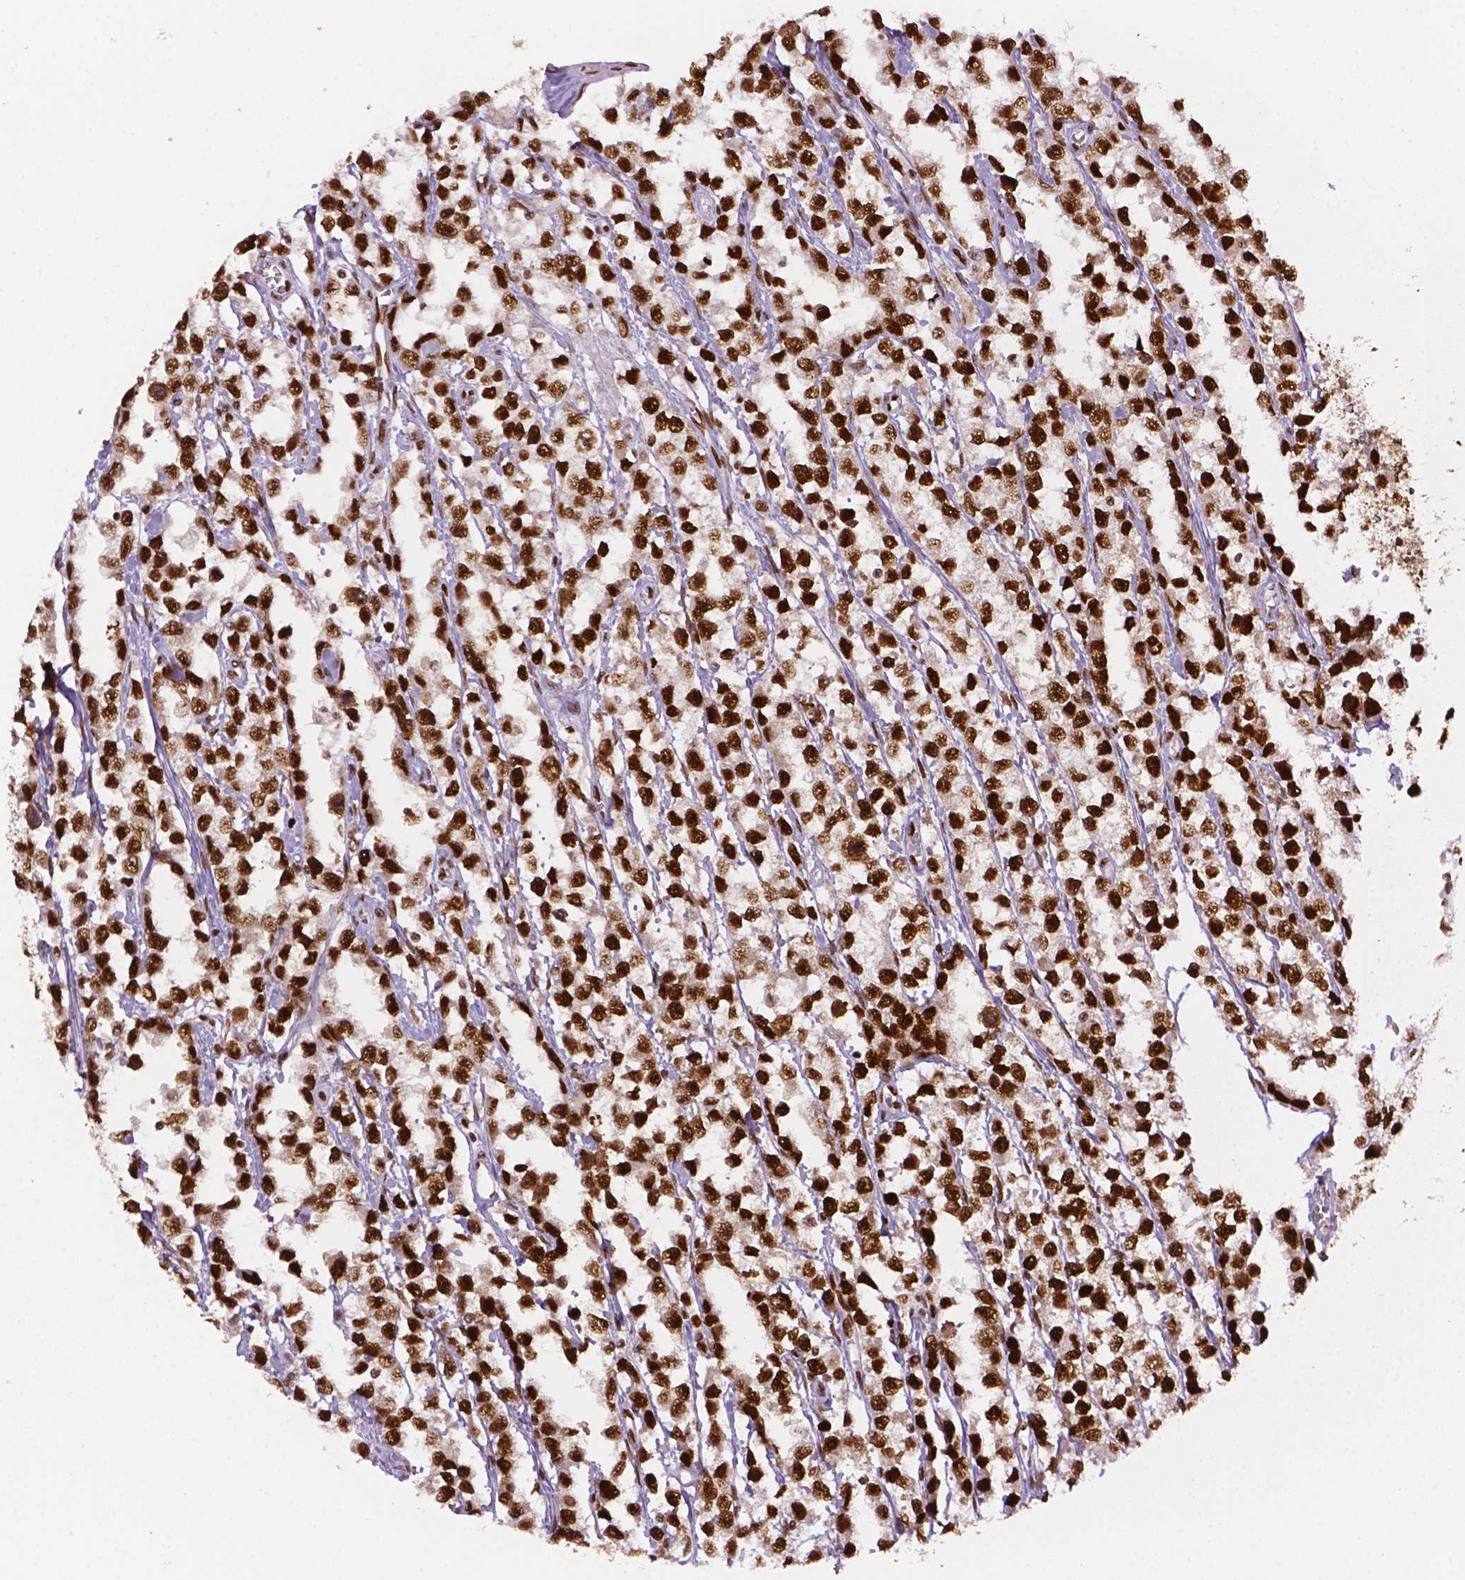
{"staining": {"intensity": "moderate", "quantity": ">75%", "location": "nuclear"}, "tissue": "testis cancer", "cell_type": "Tumor cells", "image_type": "cancer", "snomed": [{"axis": "morphology", "description": "Seminoma, NOS"}, {"axis": "topography", "description": "Testis"}], "caption": "This micrograph shows IHC staining of human testis cancer, with medium moderate nuclear positivity in approximately >75% of tumor cells.", "gene": "MLH1", "patient": {"sex": "male", "age": 34}}